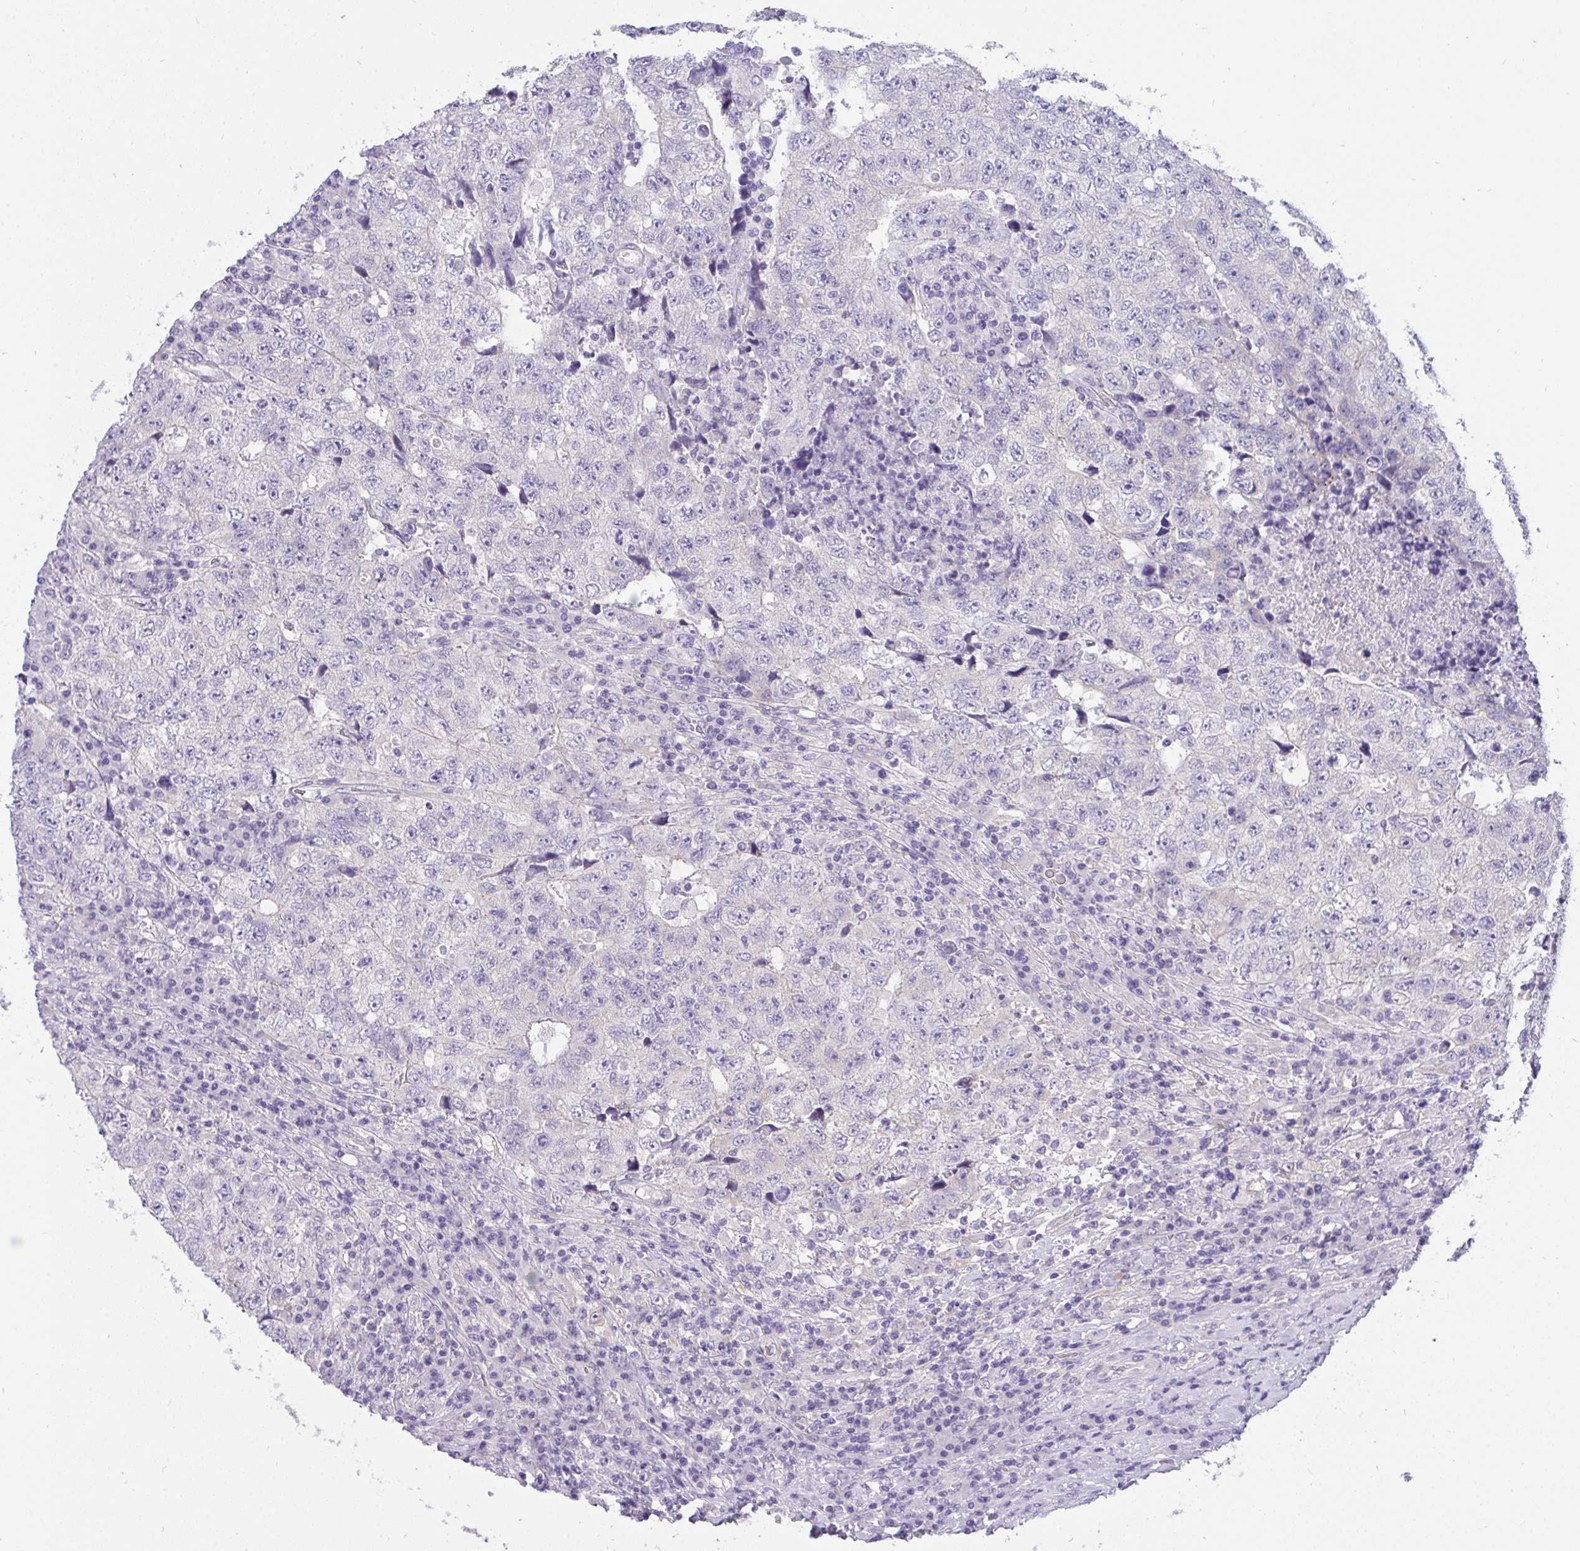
{"staining": {"intensity": "negative", "quantity": "none", "location": "none"}, "tissue": "testis cancer", "cell_type": "Tumor cells", "image_type": "cancer", "snomed": [{"axis": "morphology", "description": "Necrosis, NOS"}, {"axis": "morphology", "description": "Carcinoma, Embryonal, NOS"}, {"axis": "topography", "description": "Testis"}], "caption": "An image of testis cancer stained for a protein reveals no brown staining in tumor cells.", "gene": "VGLL3", "patient": {"sex": "male", "age": 19}}